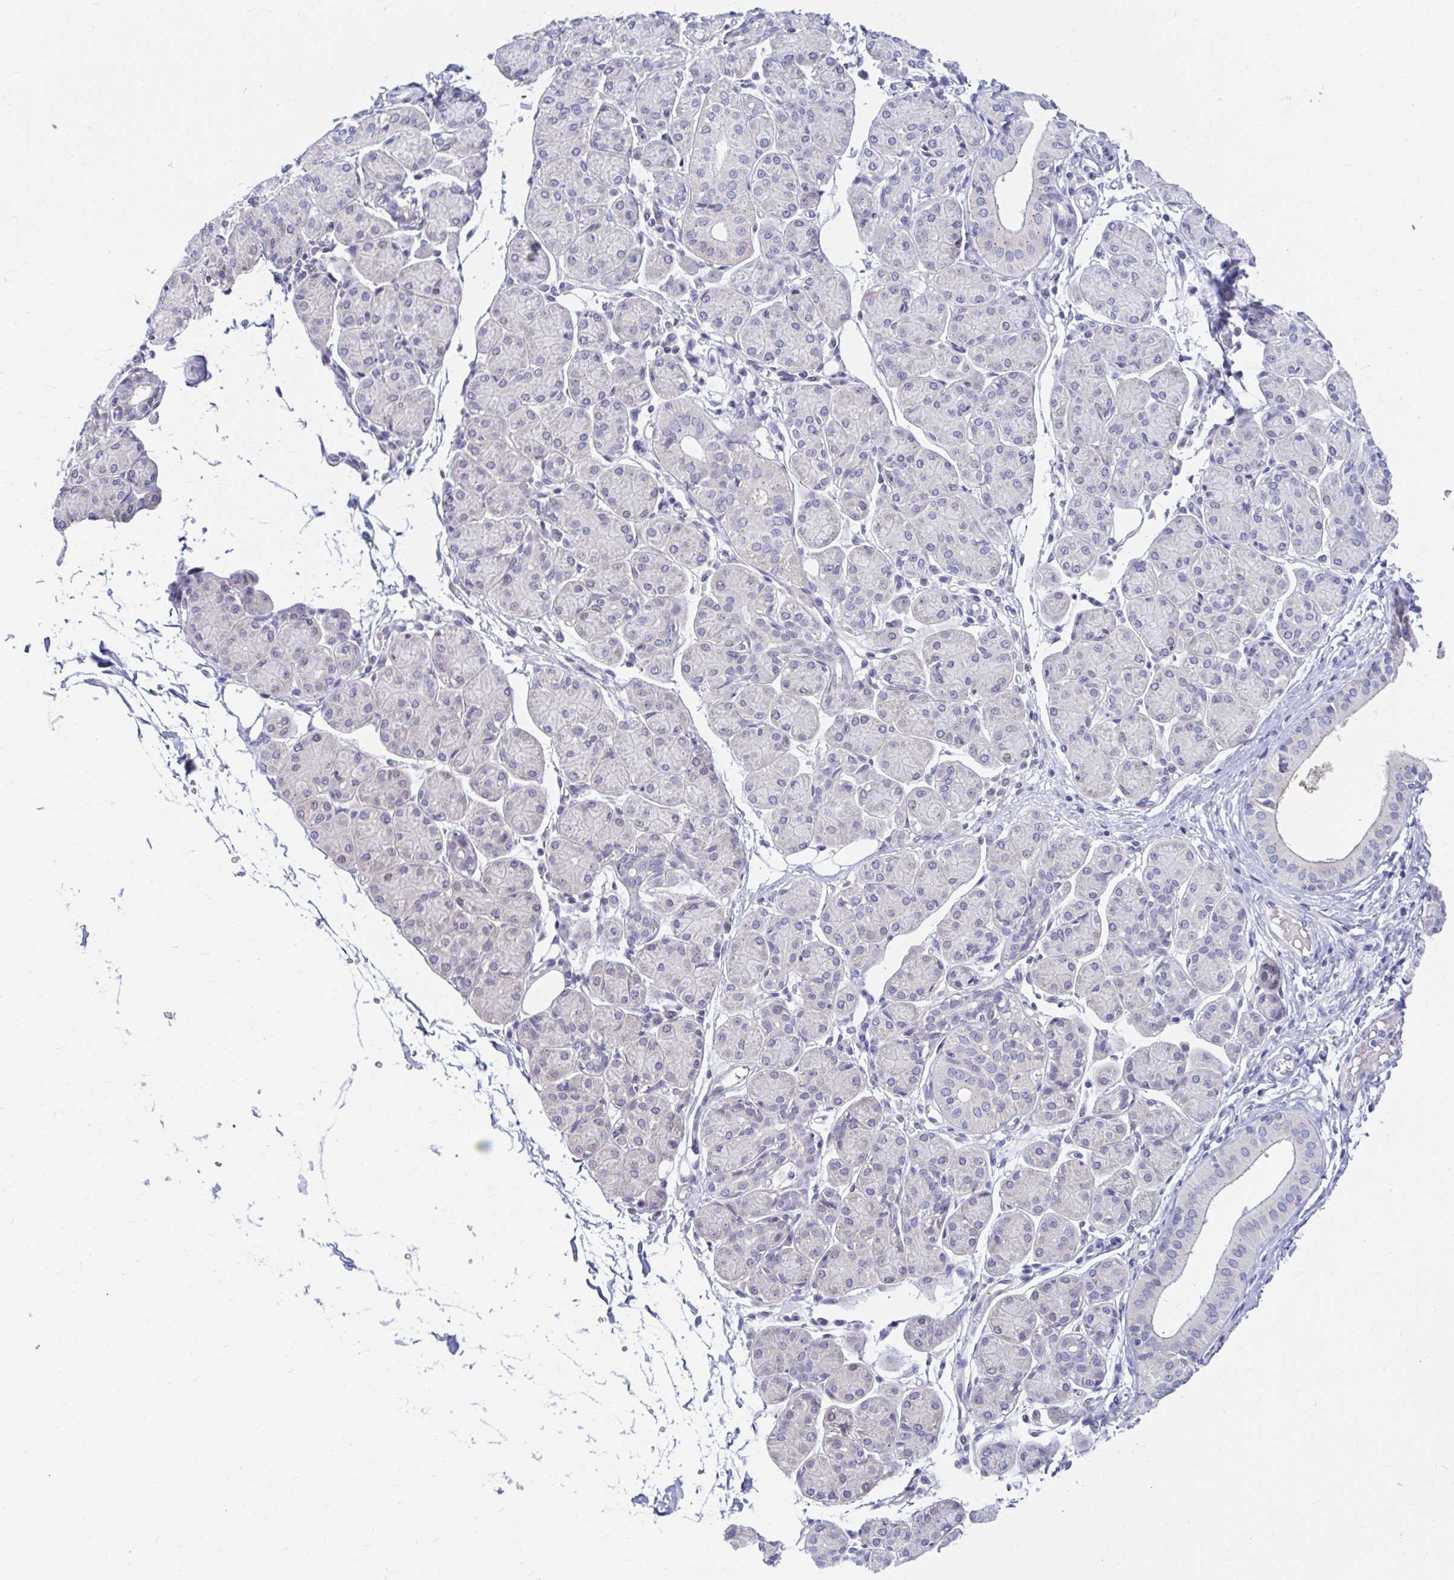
{"staining": {"intensity": "negative", "quantity": "none", "location": "none"}, "tissue": "salivary gland", "cell_type": "Glandular cells", "image_type": "normal", "snomed": [{"axis": "morphology", "description": "Normal tissue, NOS"}, {"axis": "morphology", "description": "Inflammation, NOS"}, {"axis": "topography", "description": "Lymph node"}, {"axis": "topography", "description": "Salivary gland"}], "caption": "The micrograph shows no staining of glandular cells in normal salivary gland.", "gene": "RADIL", "patient": {"sex": "male", "age": 3}}